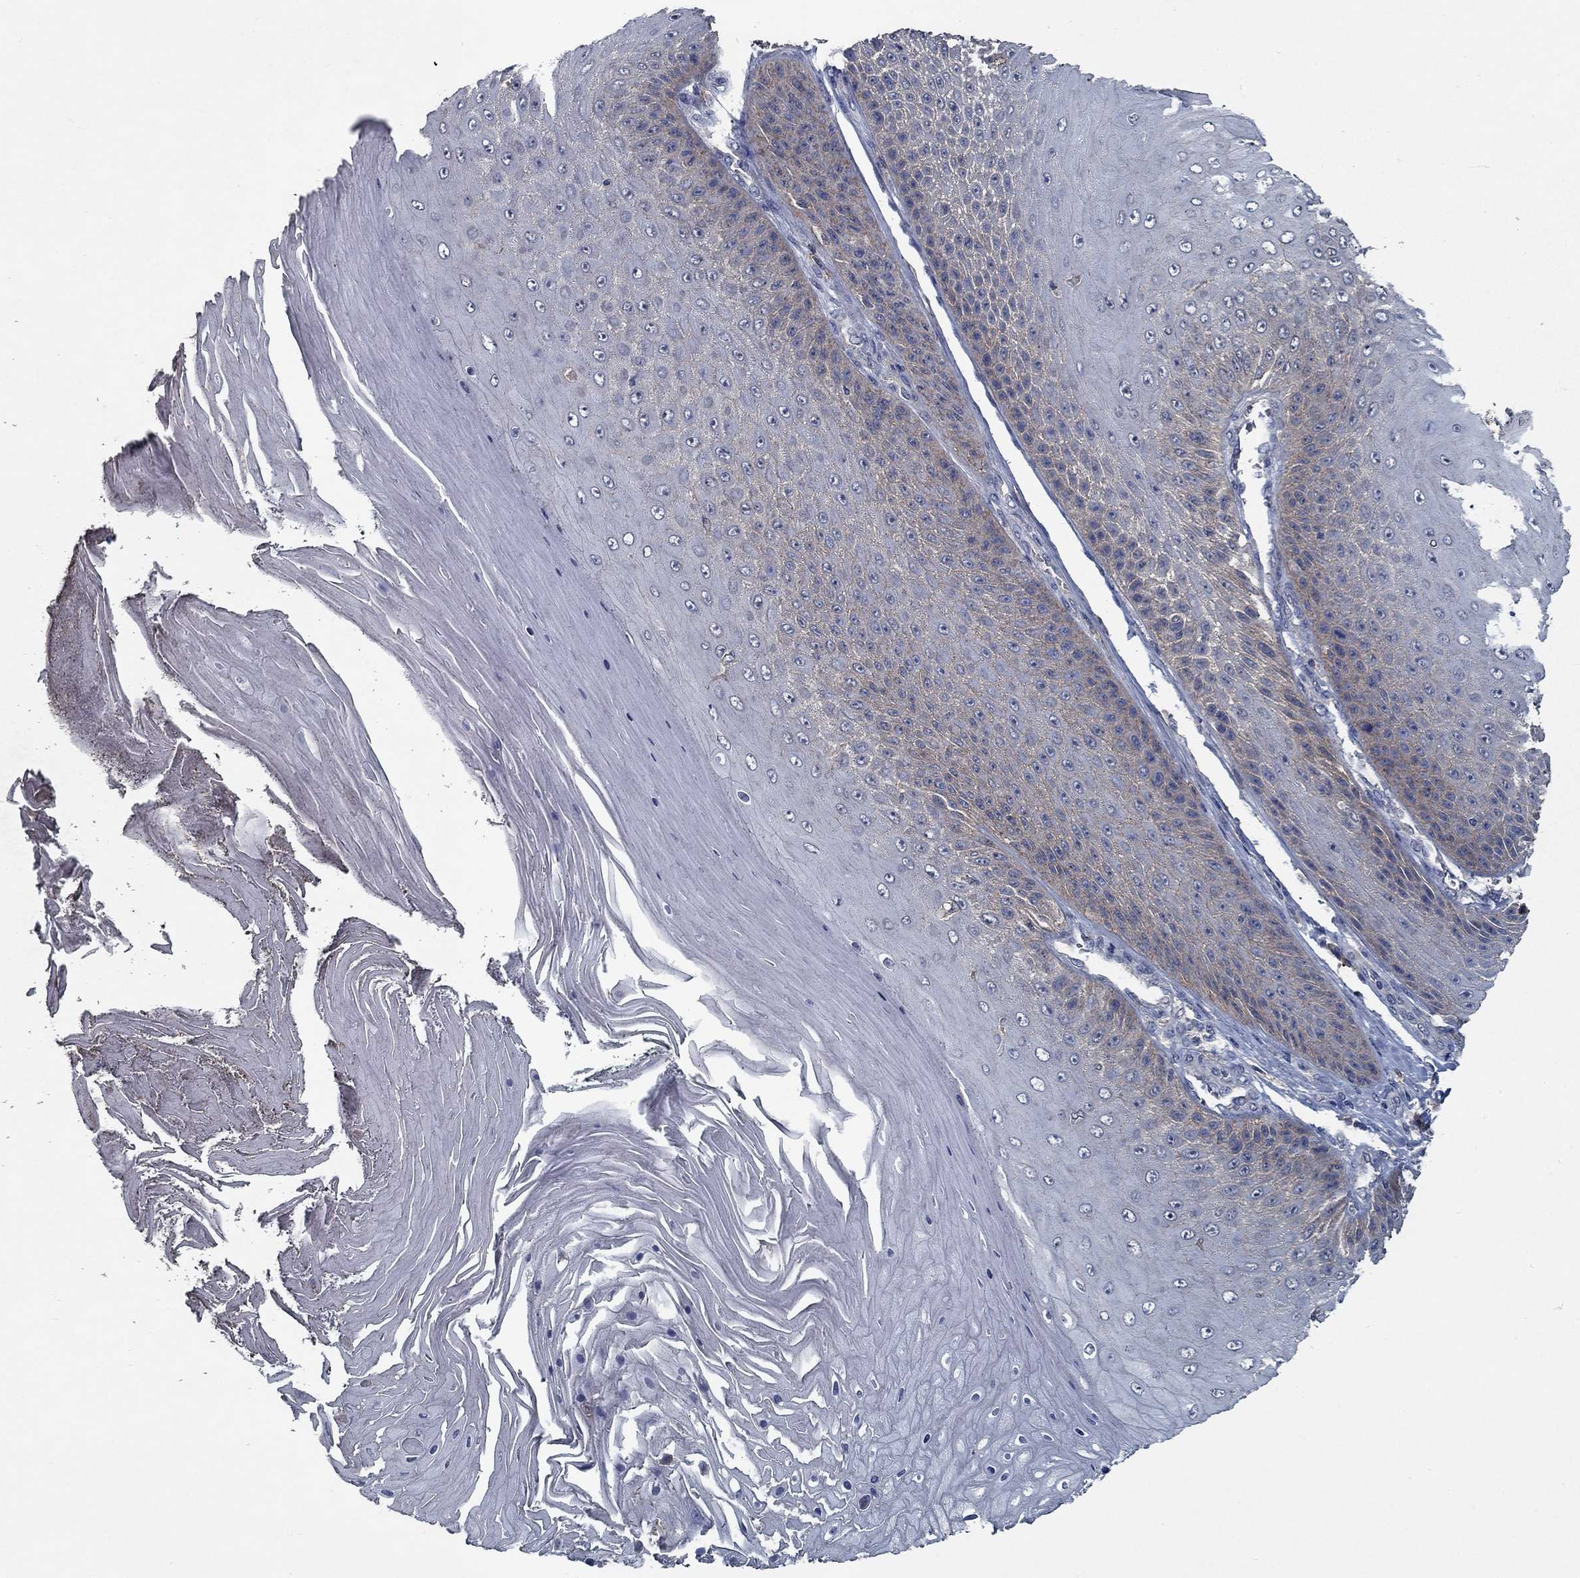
{"staining": {"intensity": "weak", "quantity": "25%-75%", "location": "cytoplasmic/membranous"}, "tissue": "skin cancer", "cell_type": "Tumor cells", "image_type": "cancer", "snomed": [{"axis": "morphology", "description": "Squamous cell carcinoma, NOS"}, {"axis": "topography", "description": "Skin"}], "caption": "Immunohistochemistry (IHC) micrograph of human skin squamous cell carcinoma stained for a protein (brown), which displays low levels of weak cytoplasmic/membranous positivity in approximately 25%-75% of tumor cells.", "gene": "SLC44A1", "patient": {"sex": "male", "age": 62}}